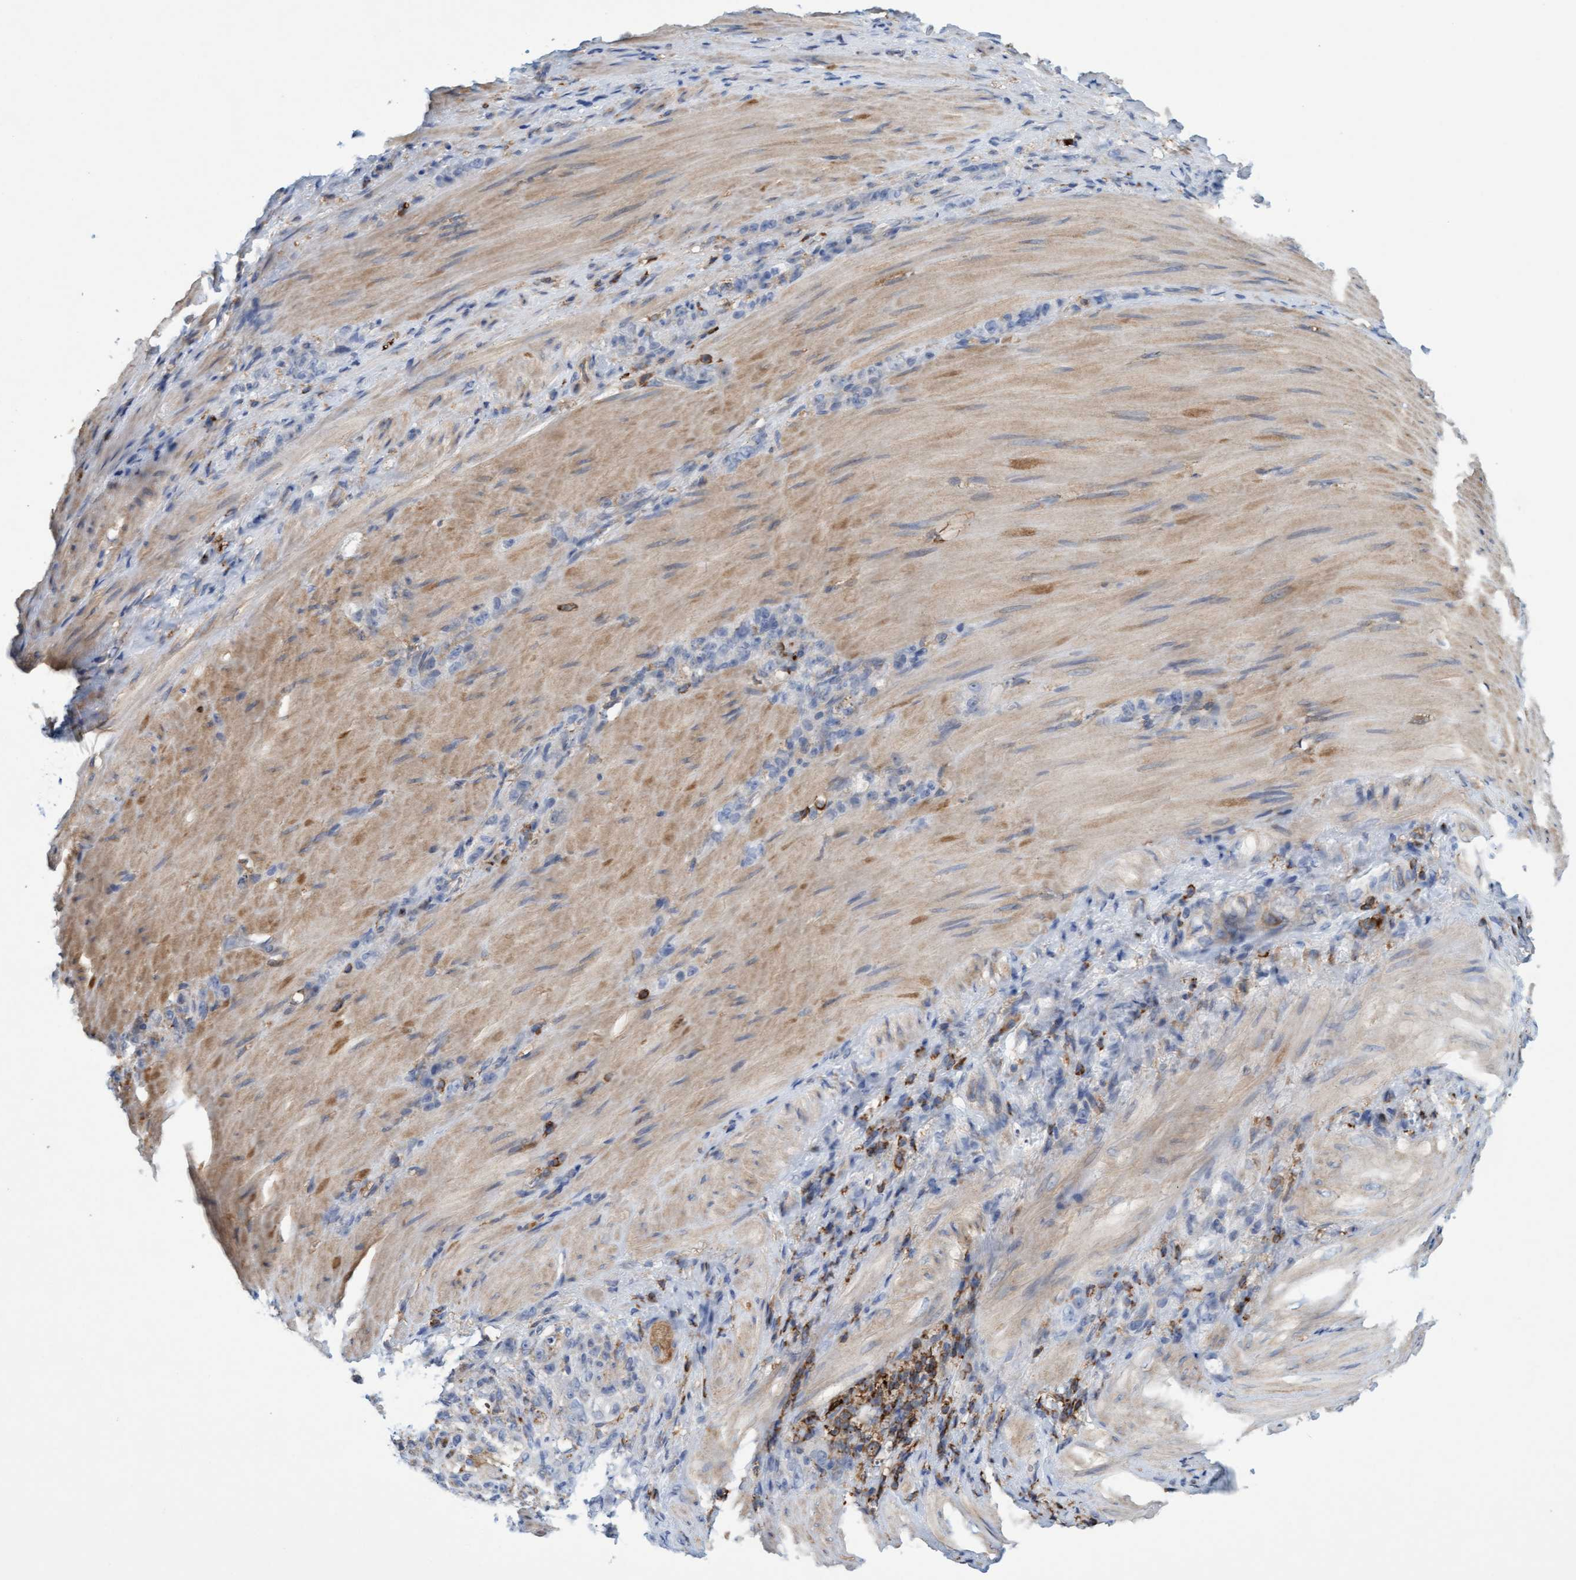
{"staining": {"intensity": "moderate", "quantity": "<25%", "location": "cytoplasmic/membranous"}, "tissue": "stomach cancer", "cell_type": "Tumor cells", "image_type": "cancer", "snomed": [{"axis": "morphology", "description": "Normal tissue, NOS"}, {"axis": "morphology", "description": "Adenocarcinoma, NOS"}, {"axis": "topography", "description": "Stomach"}], "caption": "Protein analysis of stomach cancer tissue demonstrates moderate cytoplasmic/membranous staining in about <25% of tumor cells.", "gene": "FNBP1", "patient": {"sex": "male", "age": 82}}